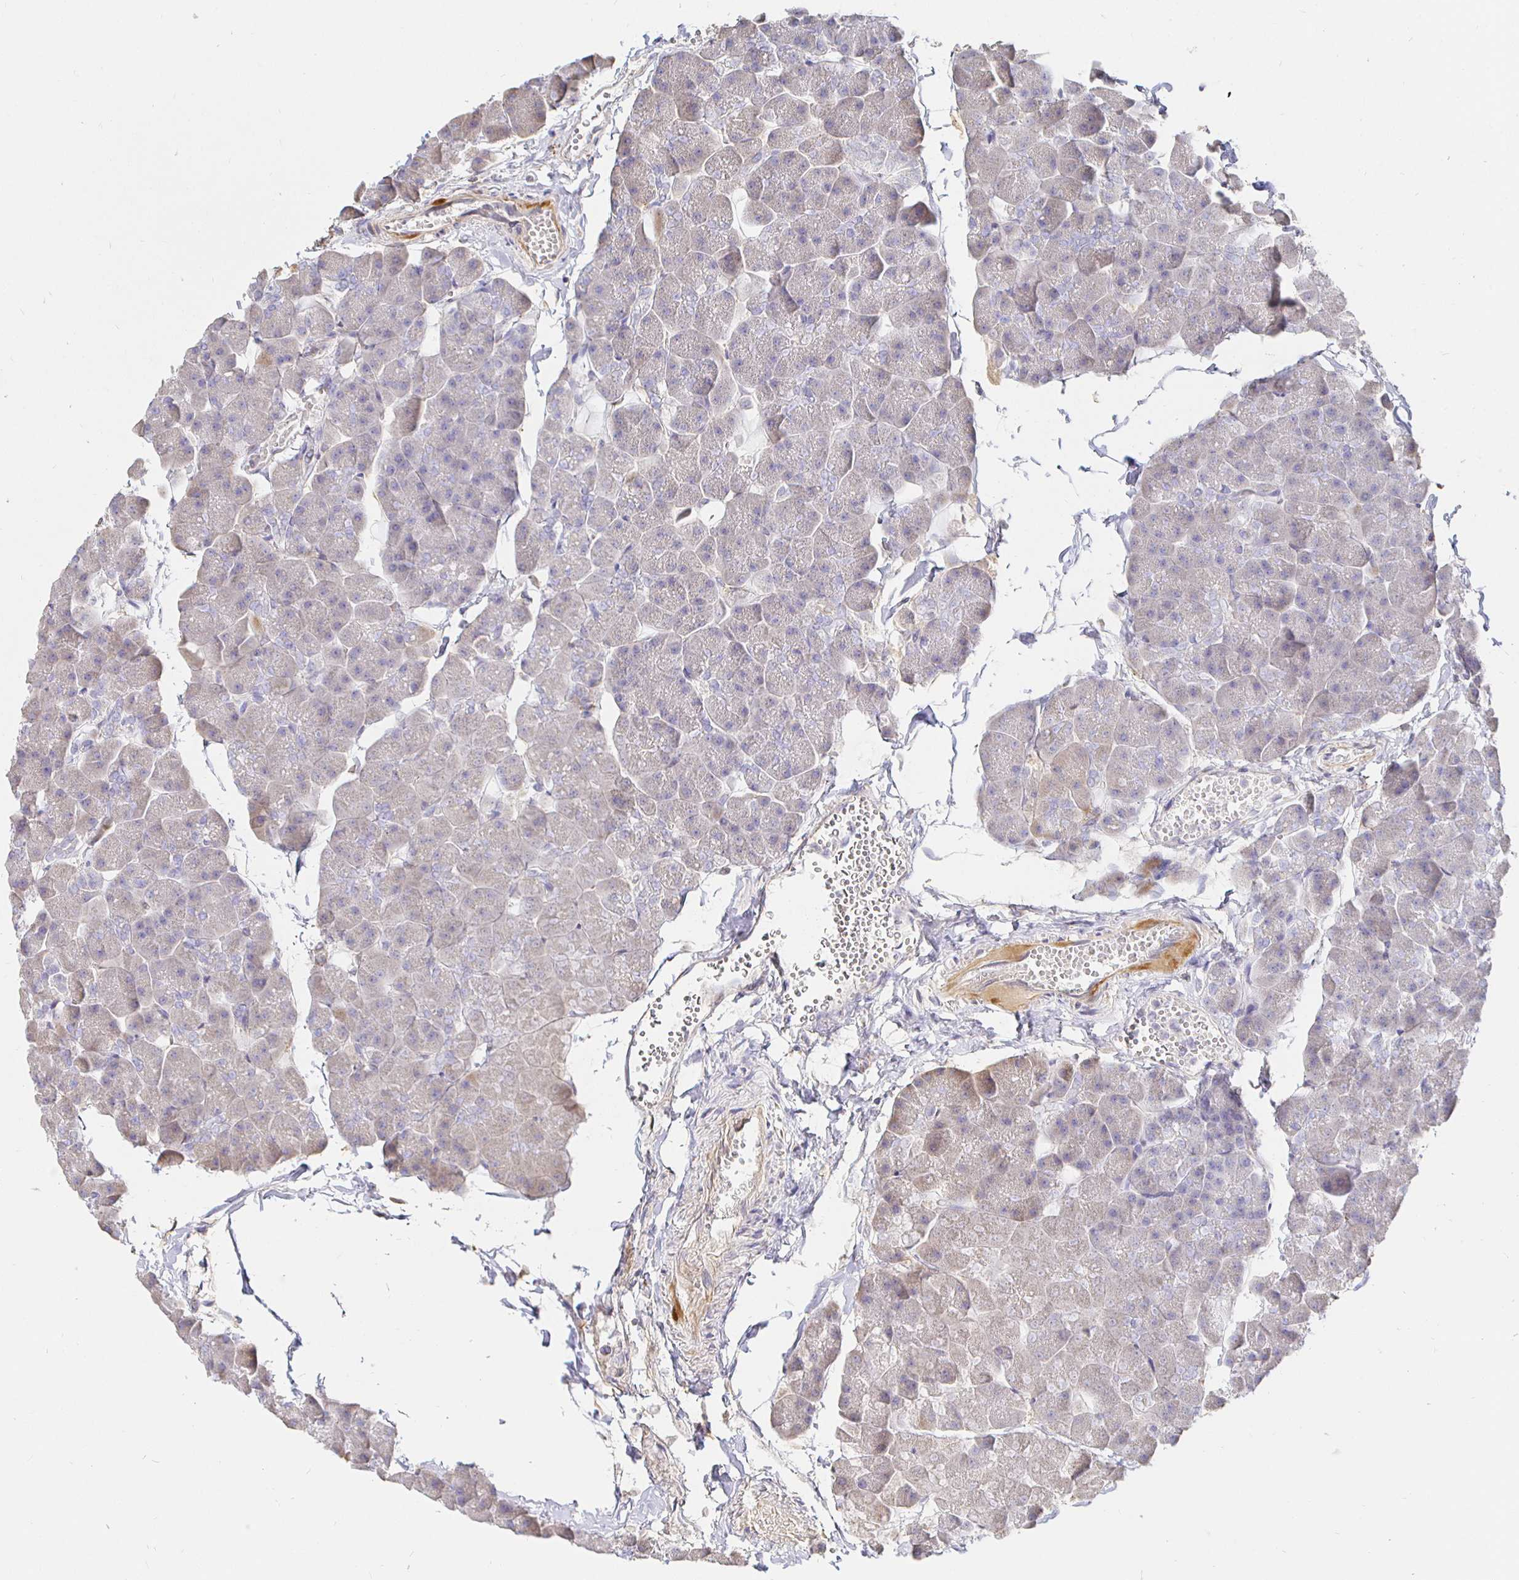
{"staining": {"intensity": "weak", "quantity": "<25%", "location": "cytoplasmic/membranous"}, "tissue": "pancreas", "cell_type": "Exocrine glandular cells", "image_type": "normal", "snomed": [{"axis": "morphology", "description": "Normal tissue, NOS"}, {"axis": "topography", "description": "Pancreas"}], "caption": "Image shows no significant protein expression in exocrine glandular cells of unremarkable pancreas. Nuclei are stained in blue.", "gene": "CXCR3", "patient": {"sex": "male", "age": 35}}